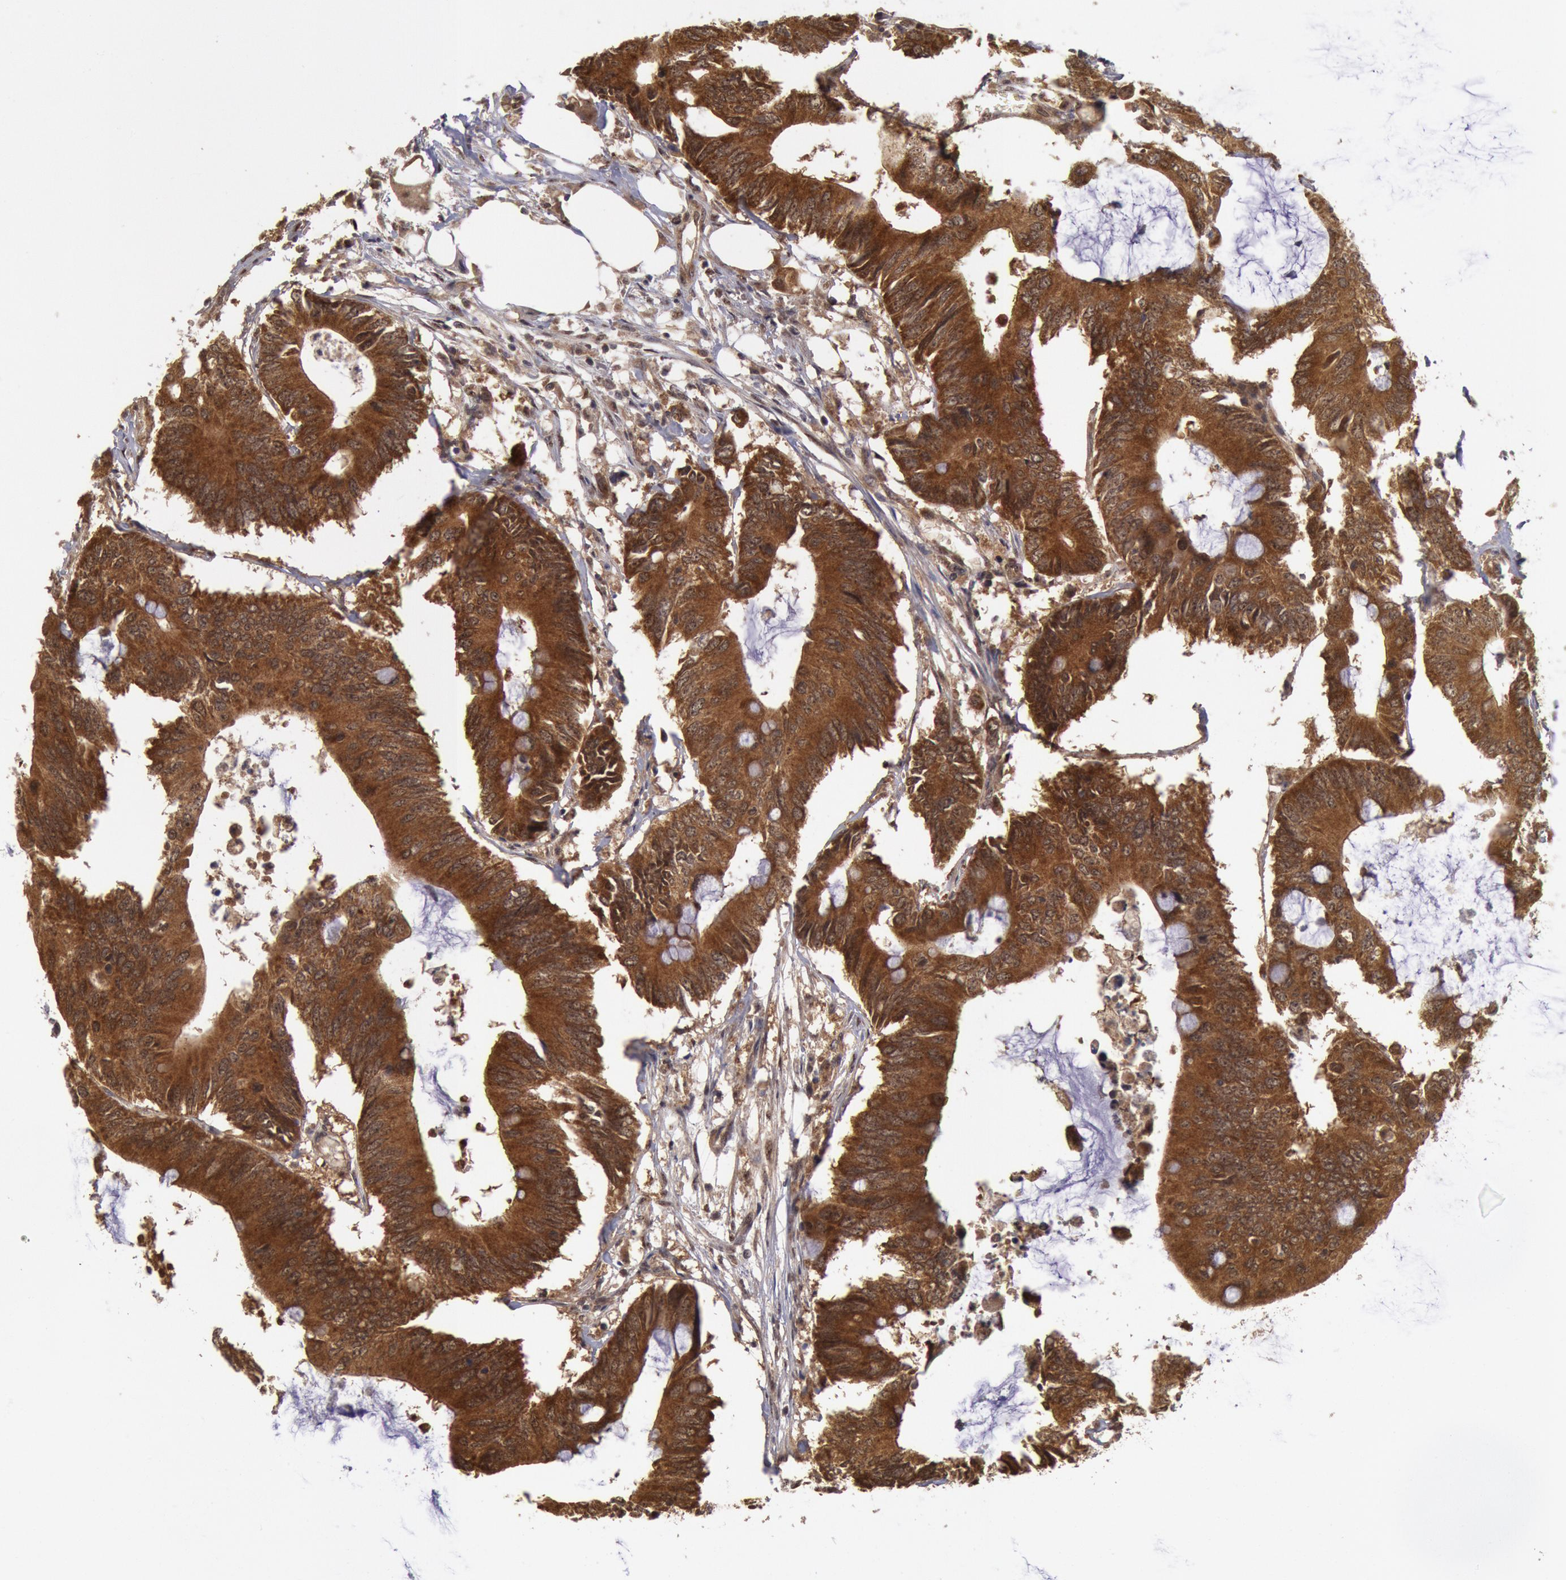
{"staining": {"intensity": "strong", "quantity": ">75%", "location": "cytoplasmic/membranous"}, "tissue": "colorectal cancer", "cell_type": "Tumor cells", "image_type": "cancer", "snomed": [{"axis": "morphology", "description": "Adenocarcinoma, NOS"}, {"axis": "topography", "description": "Colon"}], "caption": "High-magnification brightfield microscopy of adenocarcinoma (colorectal) stained with DAB (brown) and counterstained with hematoxylin (blue). tumor cells exhibit strong cytoplasmic/membranous positivity is appreciated in about>75% of cells.", "gene": "STX17", "patient": {"sex": "male", "age": 71}}